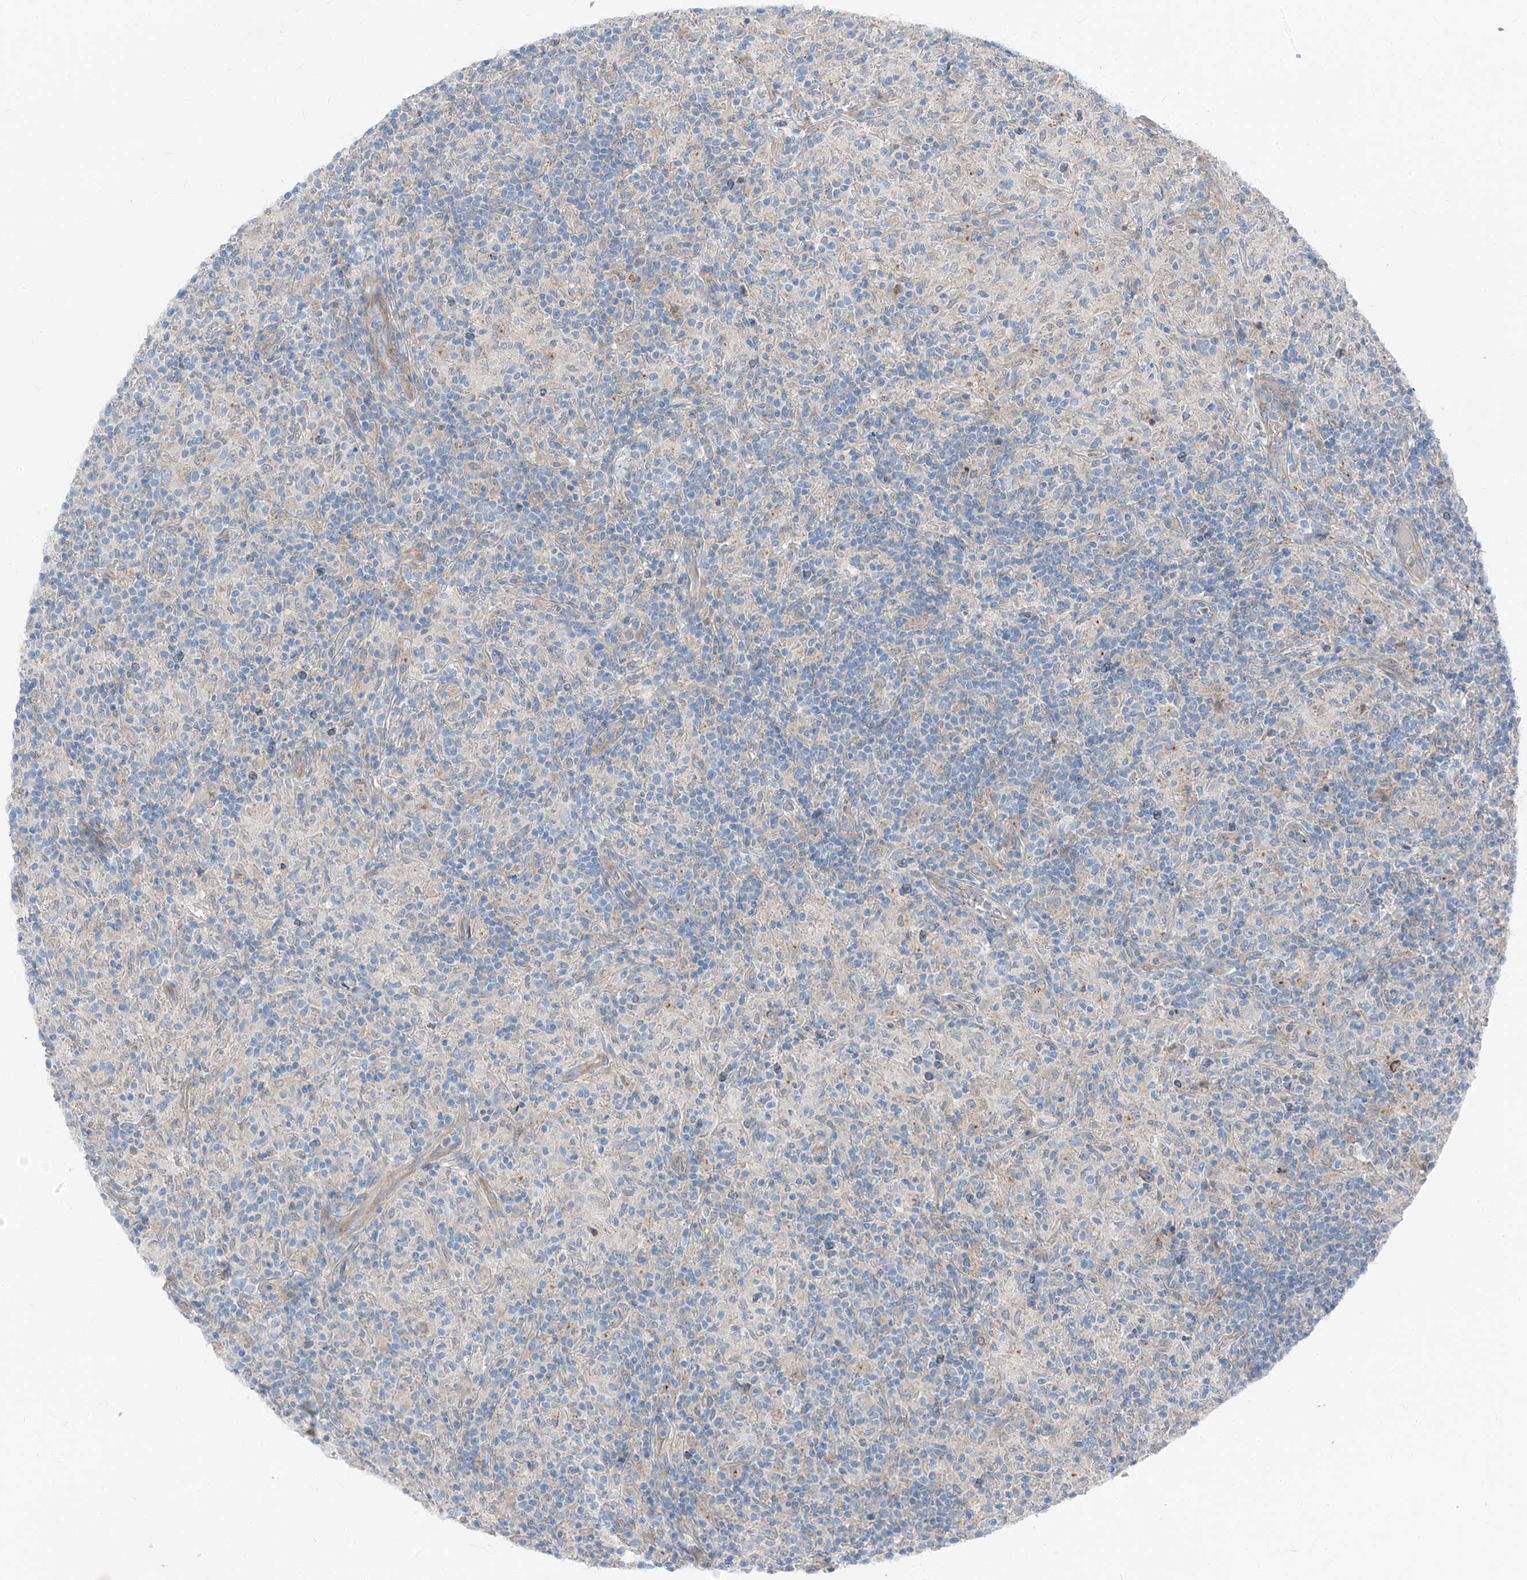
{"staining": {"intensity": "negative", "quantity": "none", "location": "none"}, "tissue": "lymphoma", "cell_type": "Tumor cells", "image_type": "cancer", "snomed": [{"axis": "morphology", "description": "Hodgkin's disease, NOS"}, {"axis": "topography", "description": "Lymph node"}], "caption": "High magnification brightfield microscopy of lymphoma stained with DAB (3,3'-diaminobenzidine) (brown) and counterstained with hematoxylin (blue): tumor cells show no significant staining.", "gene": "CHMP2B", "patient": {"sex": "male", "age": 70}}